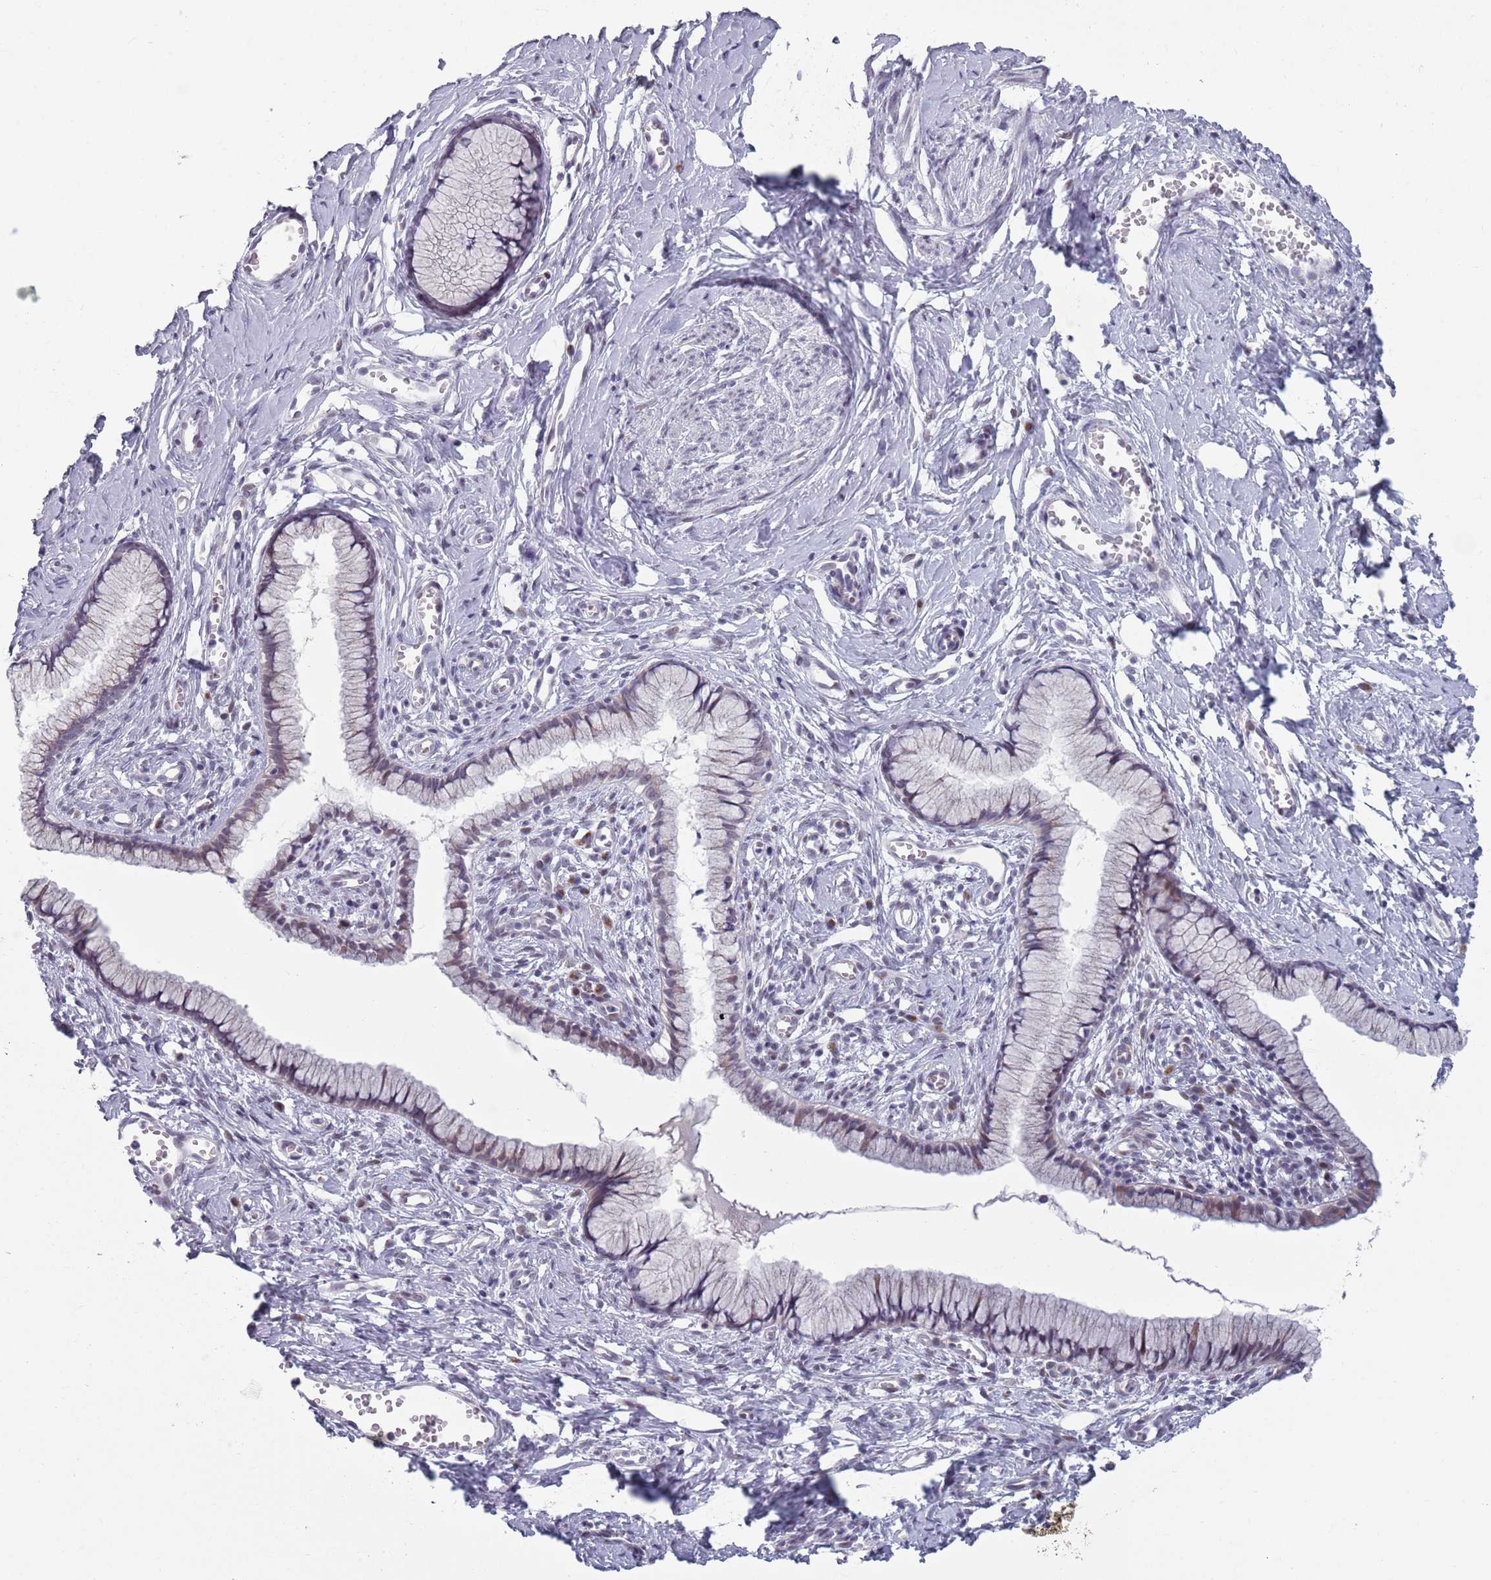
{"staining": {"intensity": "weak", "quantity": "25%-75%", "location": "cytoplasmic/membranous,nuclear"}, "tissue": "cervix", "cell_type": "Glandular cells", "image_type": "normal", "snomed": [{"axis": "morphology", "description": "Normal tissue, NOS"}, {"axis": "topography", "description": "Cervix"}], "caption": "A high-resolution image shows IHC staining of normal cervix, which reveals weak cytoplasmic/membranous,nuclear staining in approximately 25%-75% of glandular cells.", "gene": "ZKSCAN2", "patient": {"sex": "female", "age": 40}}